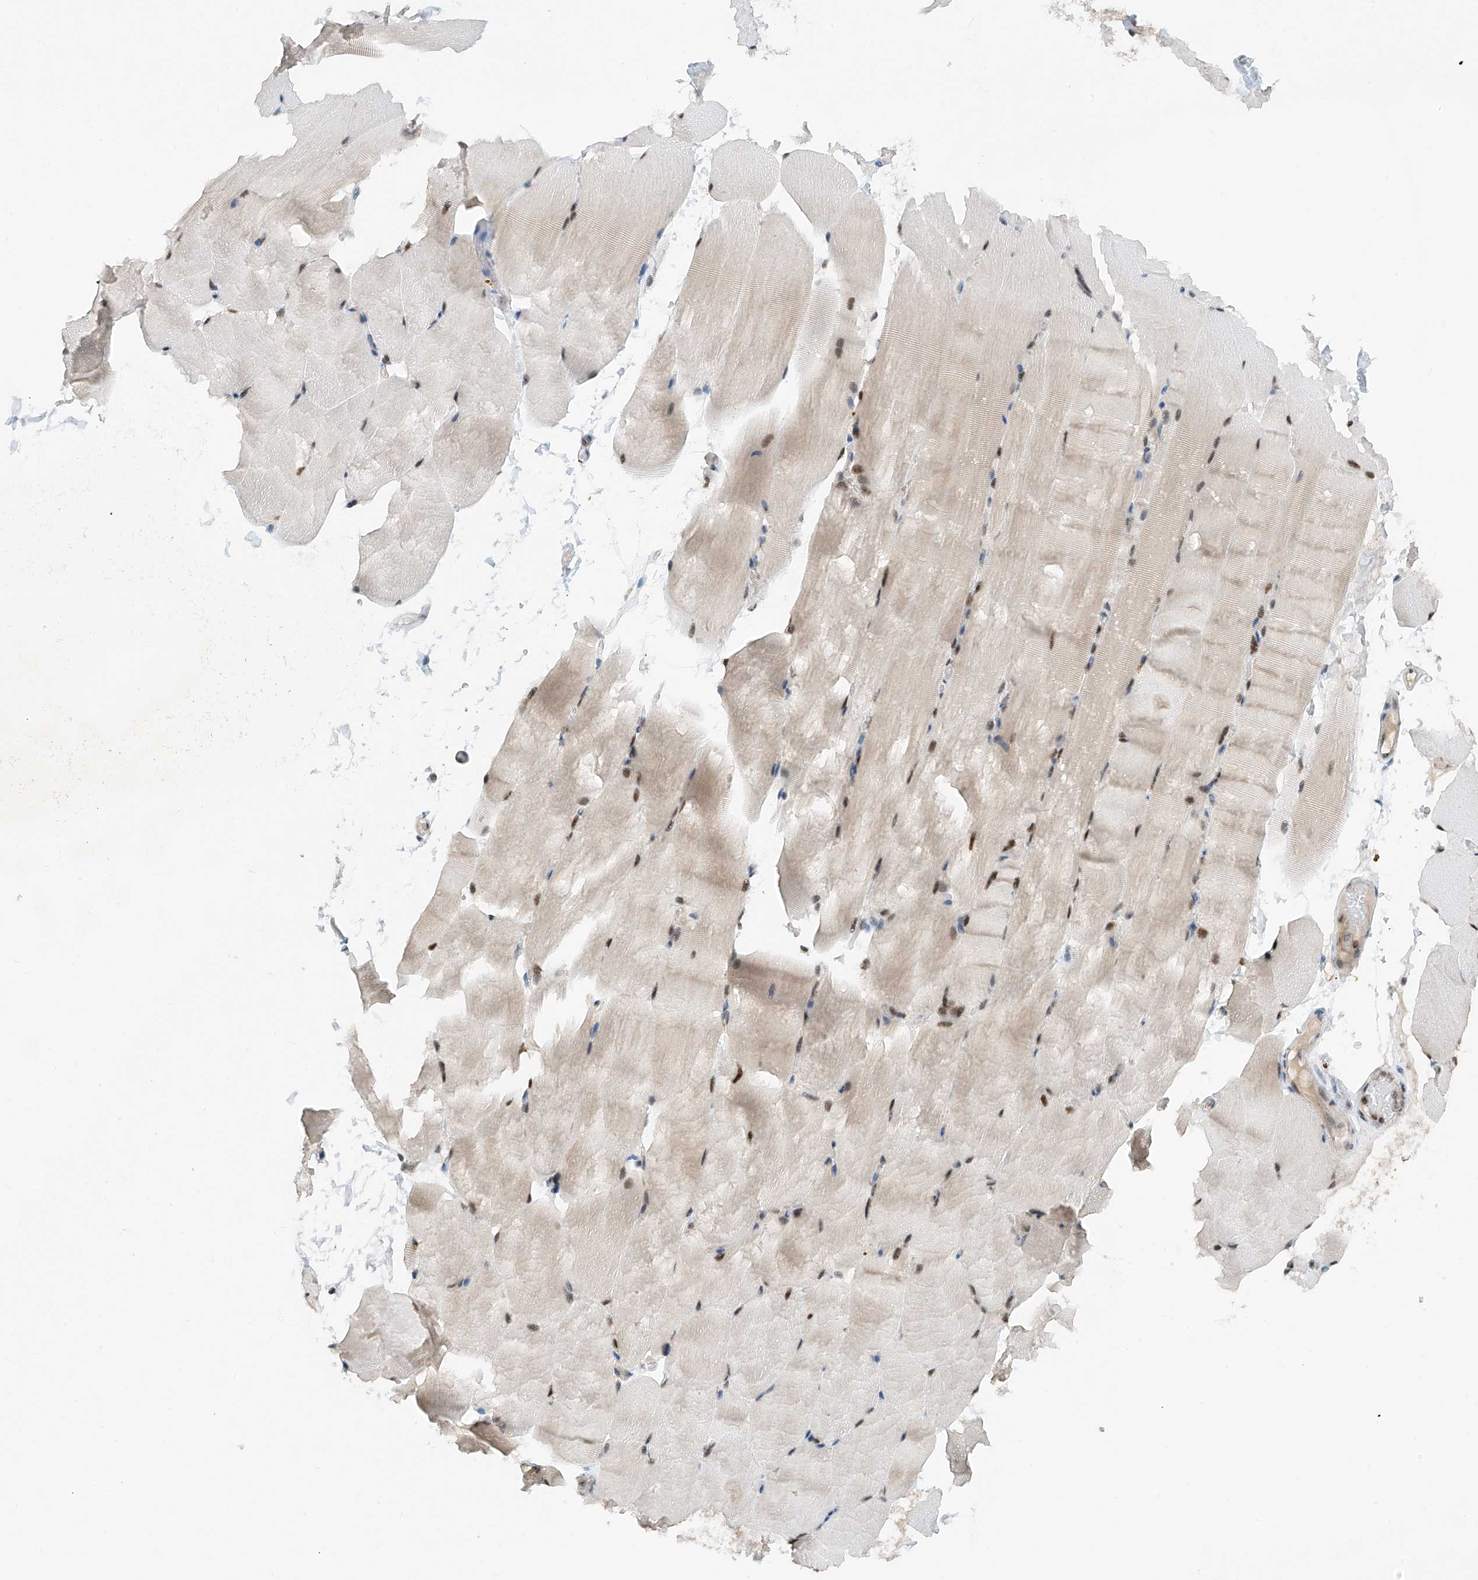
{"staining": {"intensity": "moderate", "quantity": "25%-75%", "location": "nuclear"}, "tissue": "skeletal muscle", "cell_type": "Myocytes", "image_type": "normal", "snomed": [{"axis": "morphology", "description": "Normal tissue, NOS"}, {"axis": "topography", "description": "Skeletal muscle"}, {"axis": "topography", "description": "Parathyroid gland"}], "caption": "Protein staining of benign skeletal muscle shows moderate nuclear staining in approximately 25%-75% of myocytes.", "gene": "RPAIN", "patient": {"sex": "female", "age": 37}}